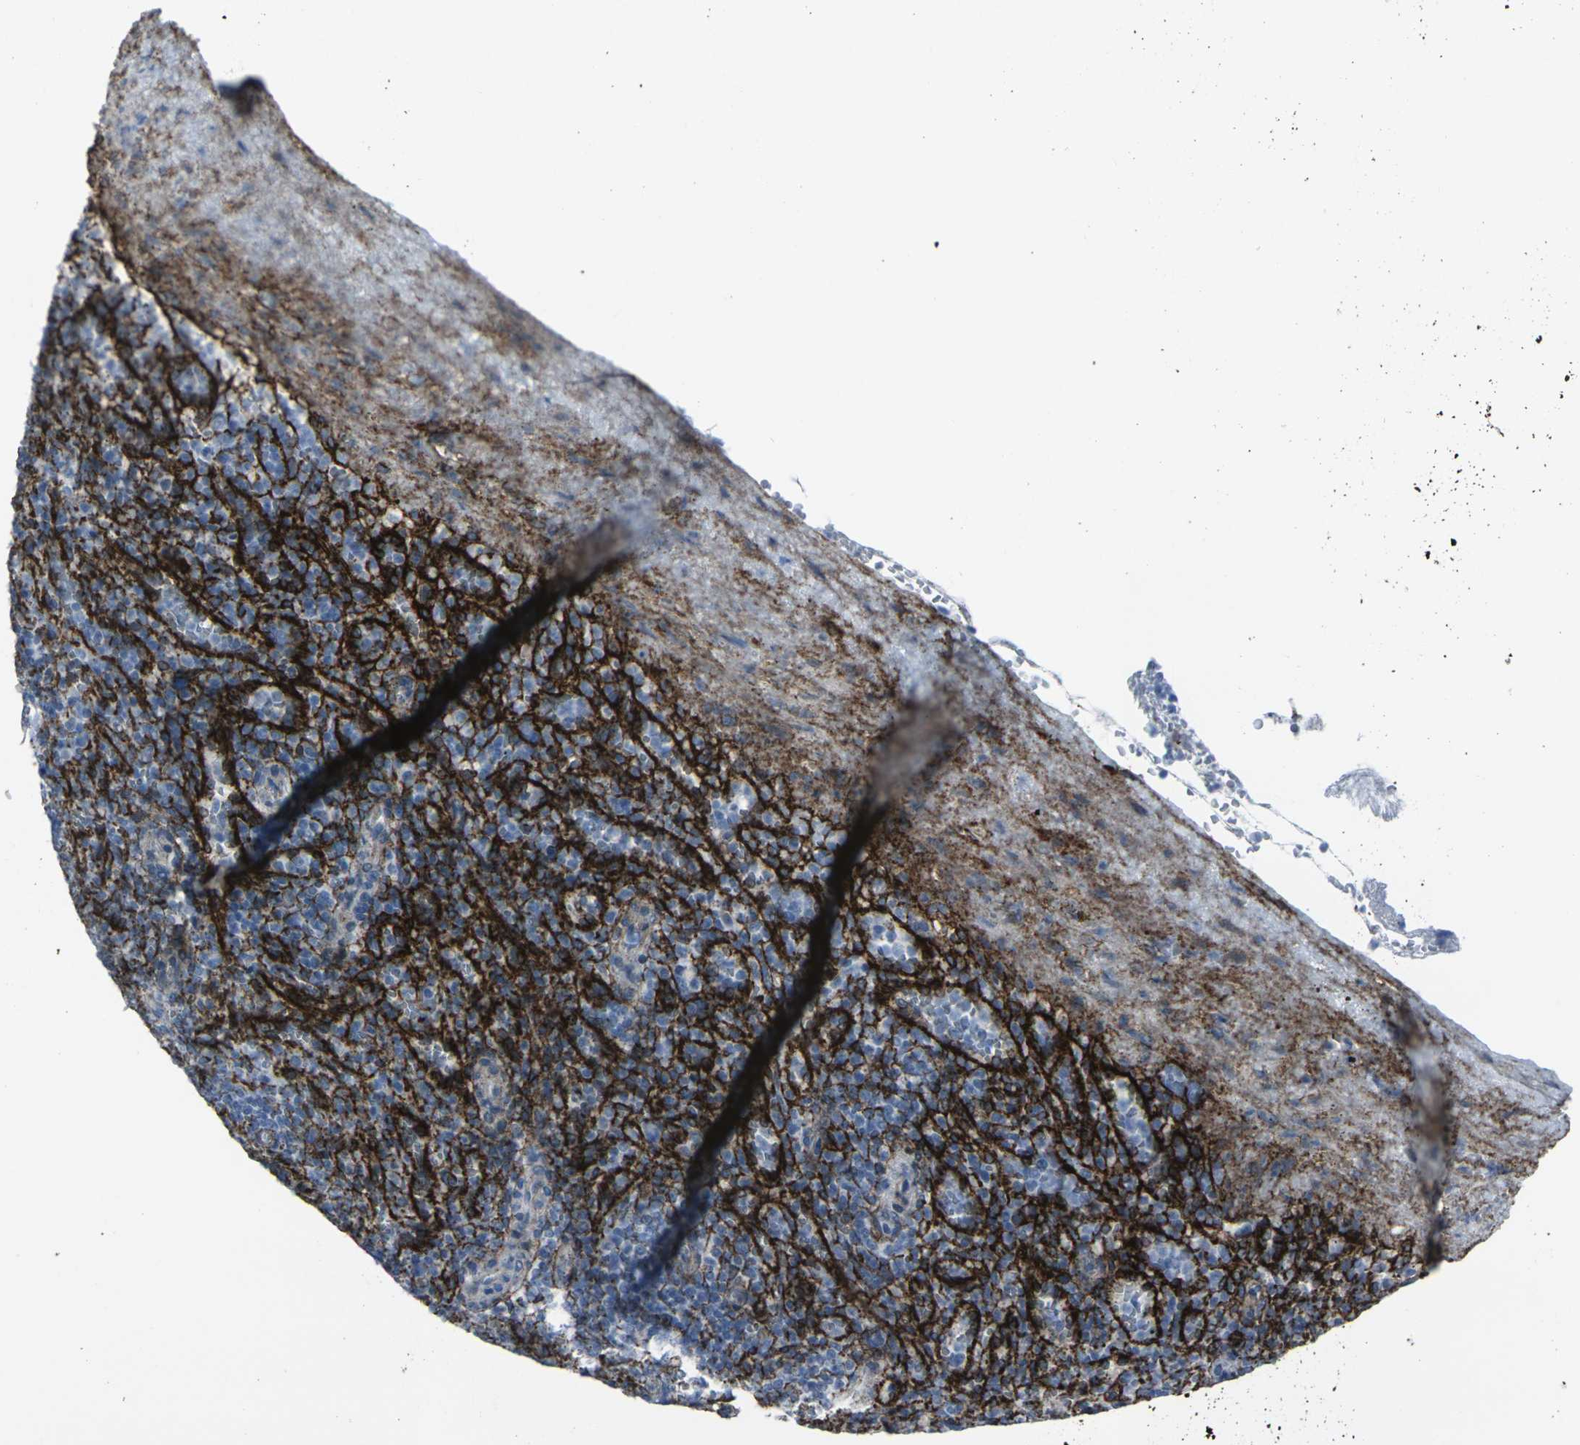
{"staining": {"intensity": "weak", "quantity": "25%-75%", "location": "cytoplasmic/membranous"}, "tissue": "spleen", "cell_type": "Cells in red pulp", "image_type": "normal", "snomed": [{"axis": "morphology", "description": "Normal tissue, NOS"}, {"axis": "topography", "description": "Spleen"}], "caption": "Protein positivity by immunohistochemistry (IHC) reveals weak cytoplasmic/membranous positivity in approximately 25%-75% of cells in red pulp in benign spleen. The staining was performed using DAB to visualize the protein expression in brown, while the nuclei were stained in blue with hematoxylin (Magnification: 20x).", "gene": "CDH11", "patient": {"sex": "female", "age": 74}}